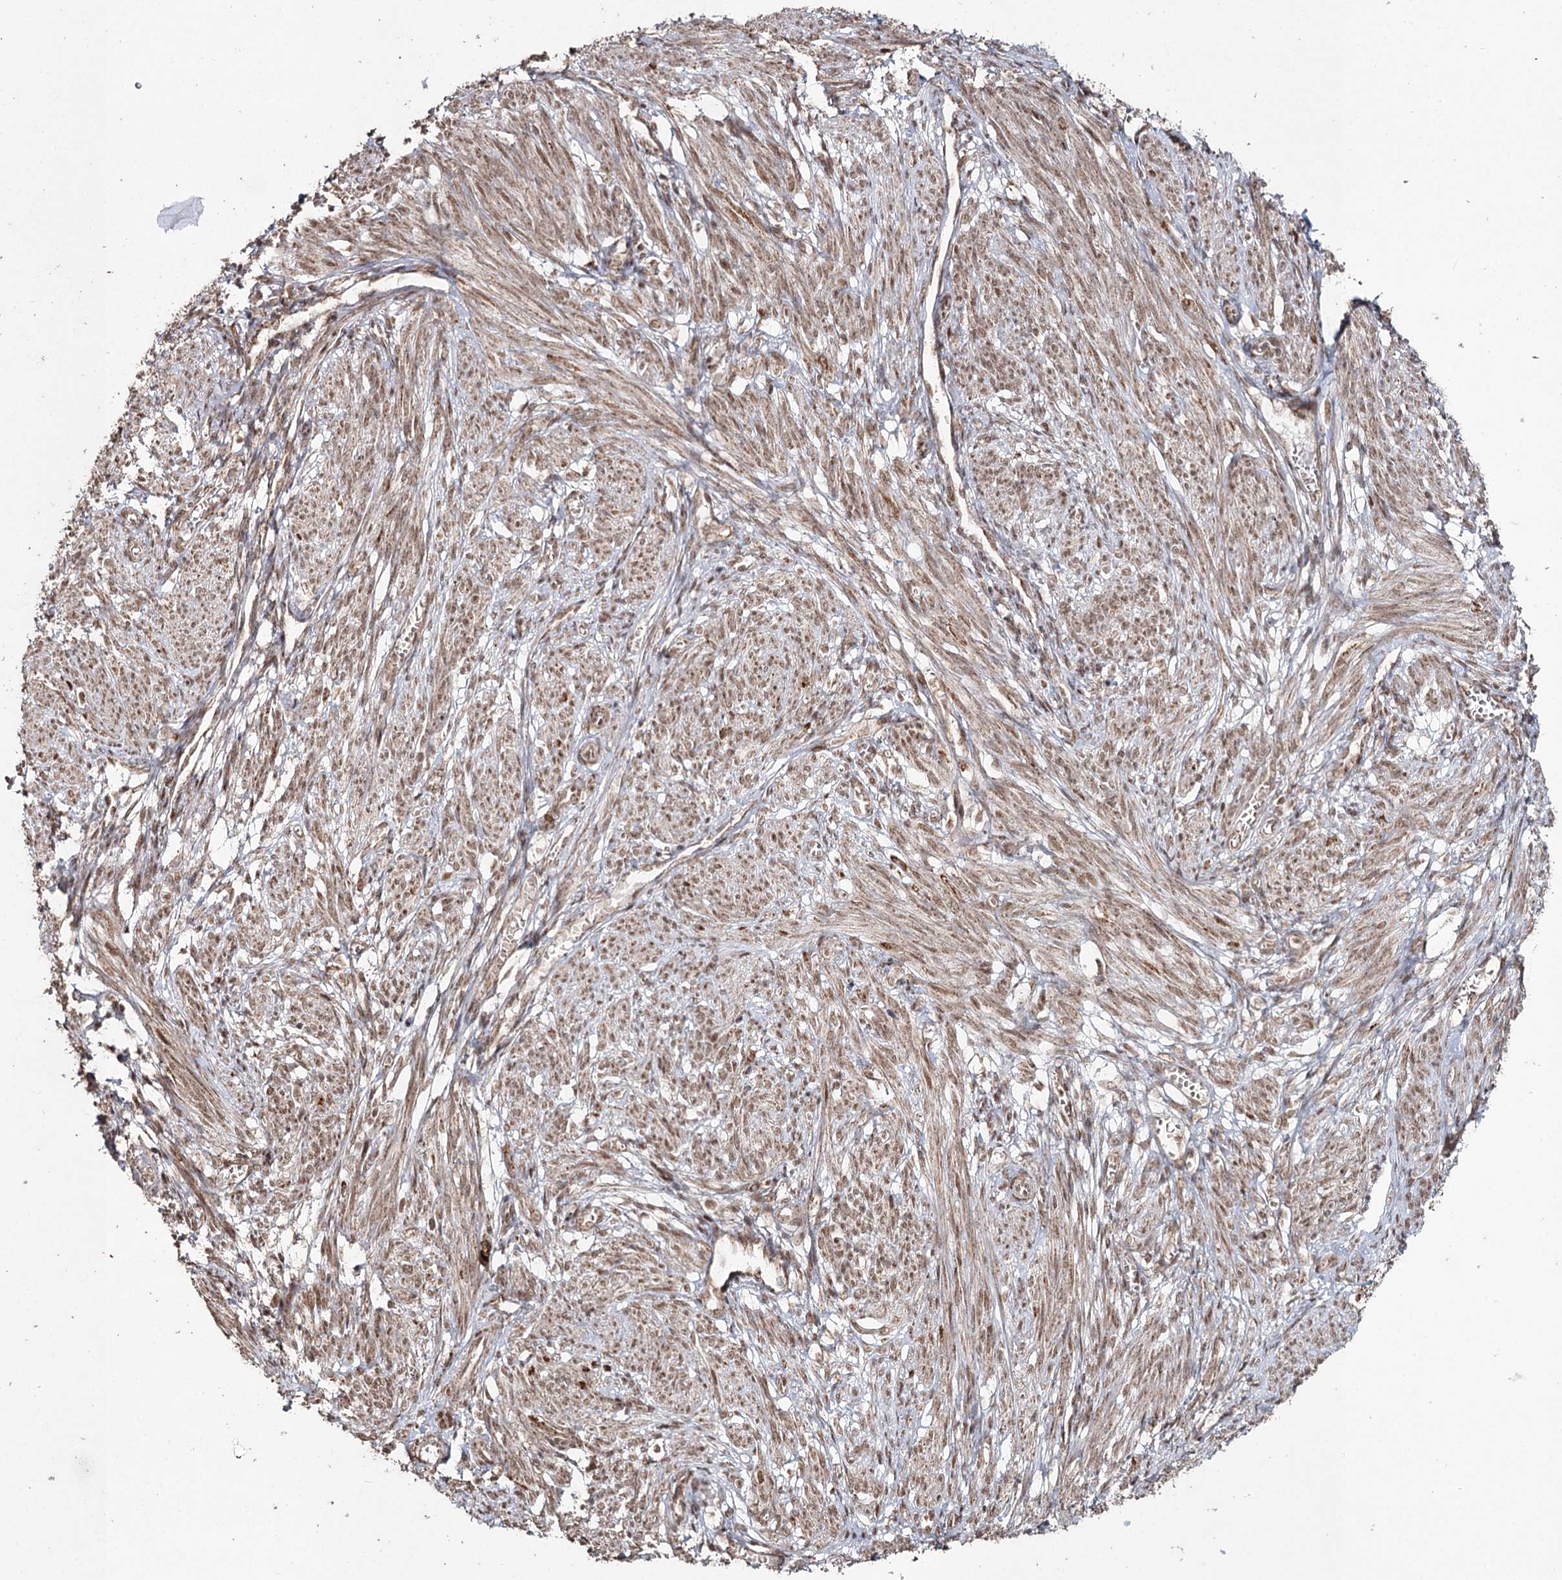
{"staining": {"intensity": "moderate", "quantity": ">75%", "location": "cytoplasmic/membranous,nuclear"}, "tissue": "smooth muscle", "cell_type": "Smooth muscle cells", "image_type": "normal", "snomed": [{"axis": "morphology", "description": "Normal tissue, NOS"}, {"axis": "topography", "description": "Smooth muscle"}], "caption": "A photomicrograph of human smooth muscle stained for a protein shows moderate cytoplasmic/membranous,nuclear brown staining in smooth muscle cells.", "gene": "PDHX", "patient": {"sex": "female", "age": 39}}